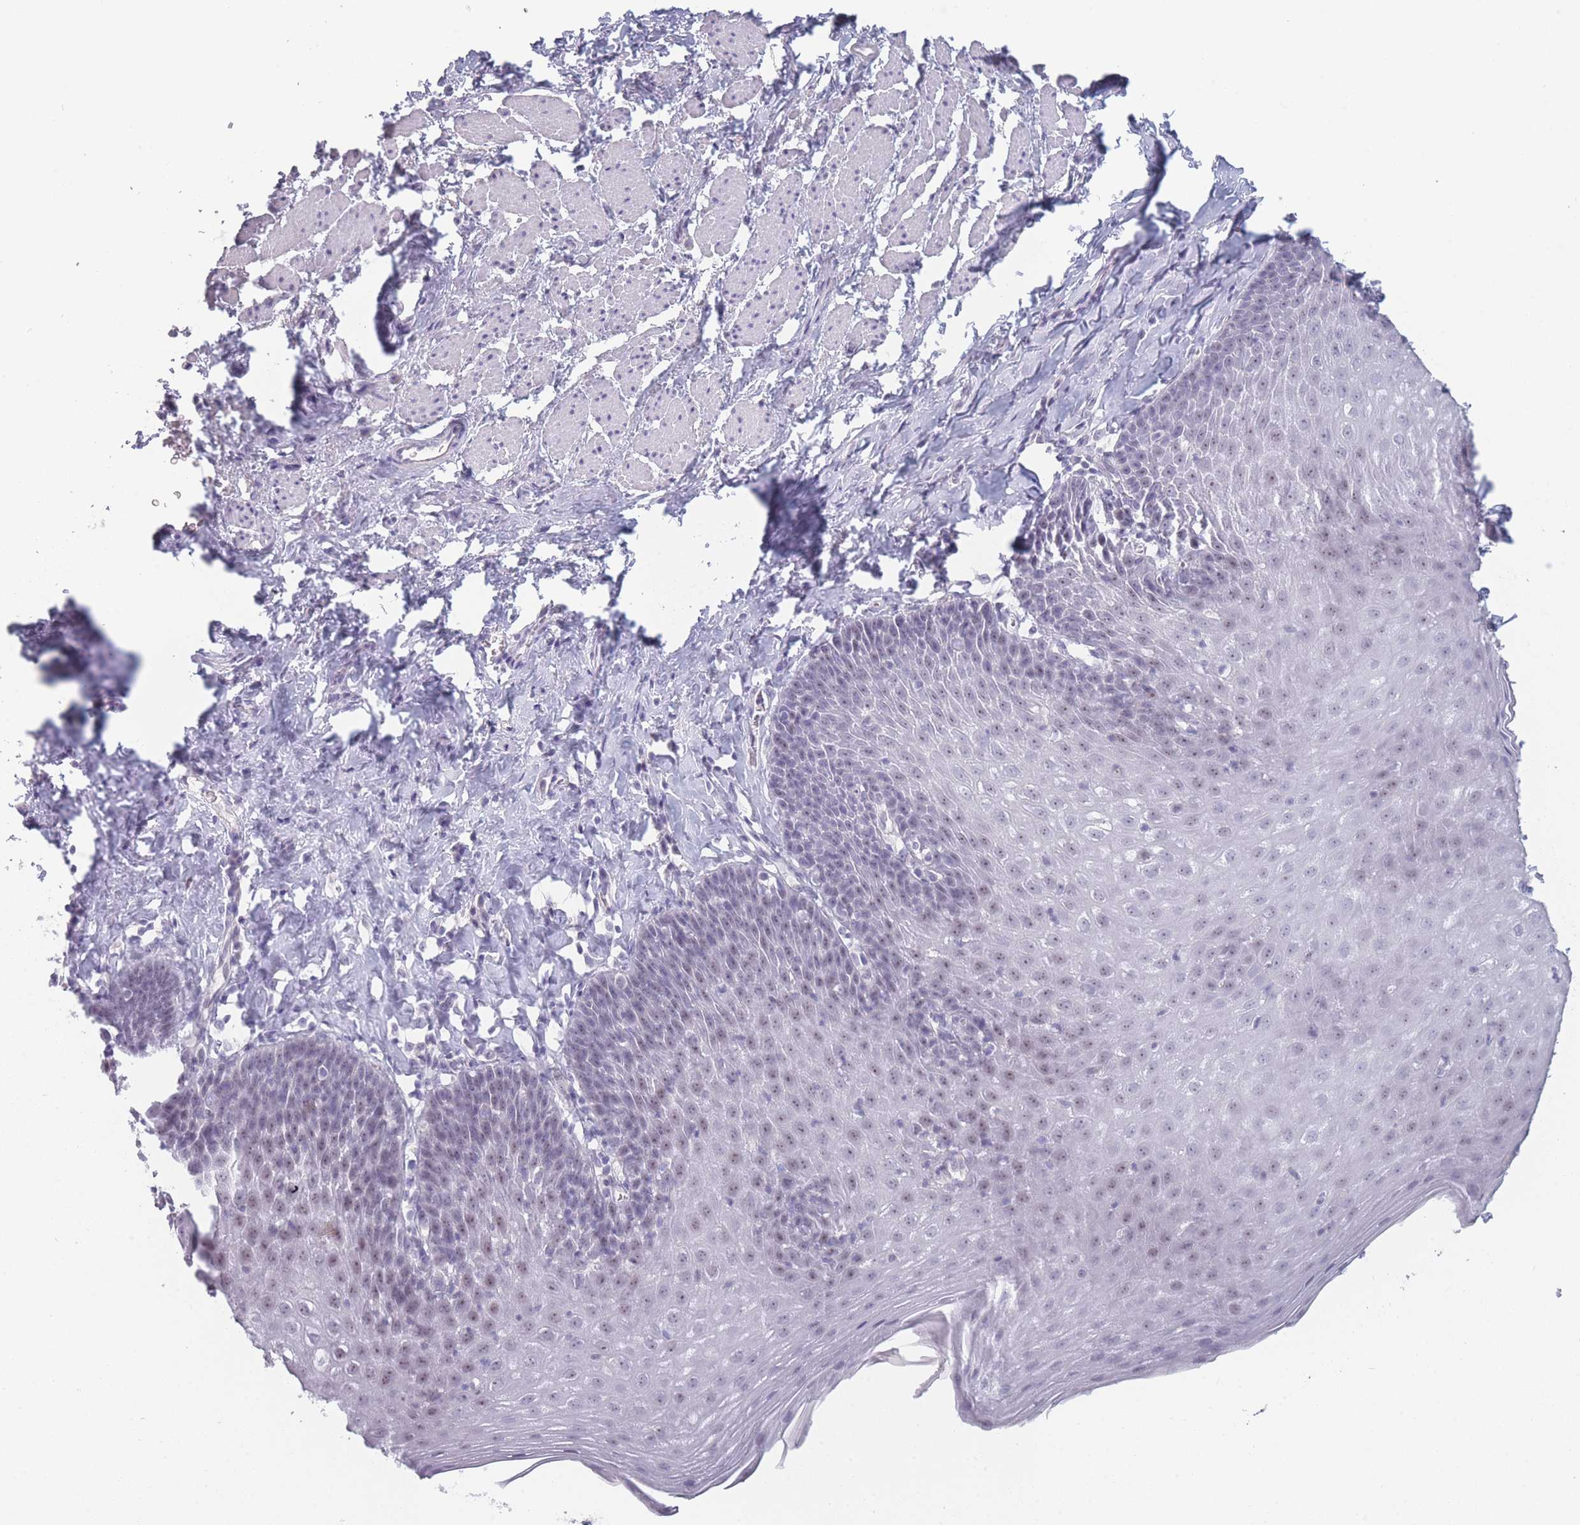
{"staining": {"intensity": "weak", "quantity": "25%-75%", "location": "nuclear"}, "tissue": "esophagus", "cell_type": "Squamous epithelial cells", "image_type": "normal", "snomed": [{"axis": "morphology", "description": "Normal tissue, NOS"}, {"axis": "topography", "description": "Esophagus"}], "caption": "DAB immunohistochemical staining of benign esophagus exhibits weak nuclear protein staining in about 25%-75% of squamous epithelial cells. Nuclei are stained in blue.", "gene": "ROS1", "patient": {"sex": "female", "age": 61}}